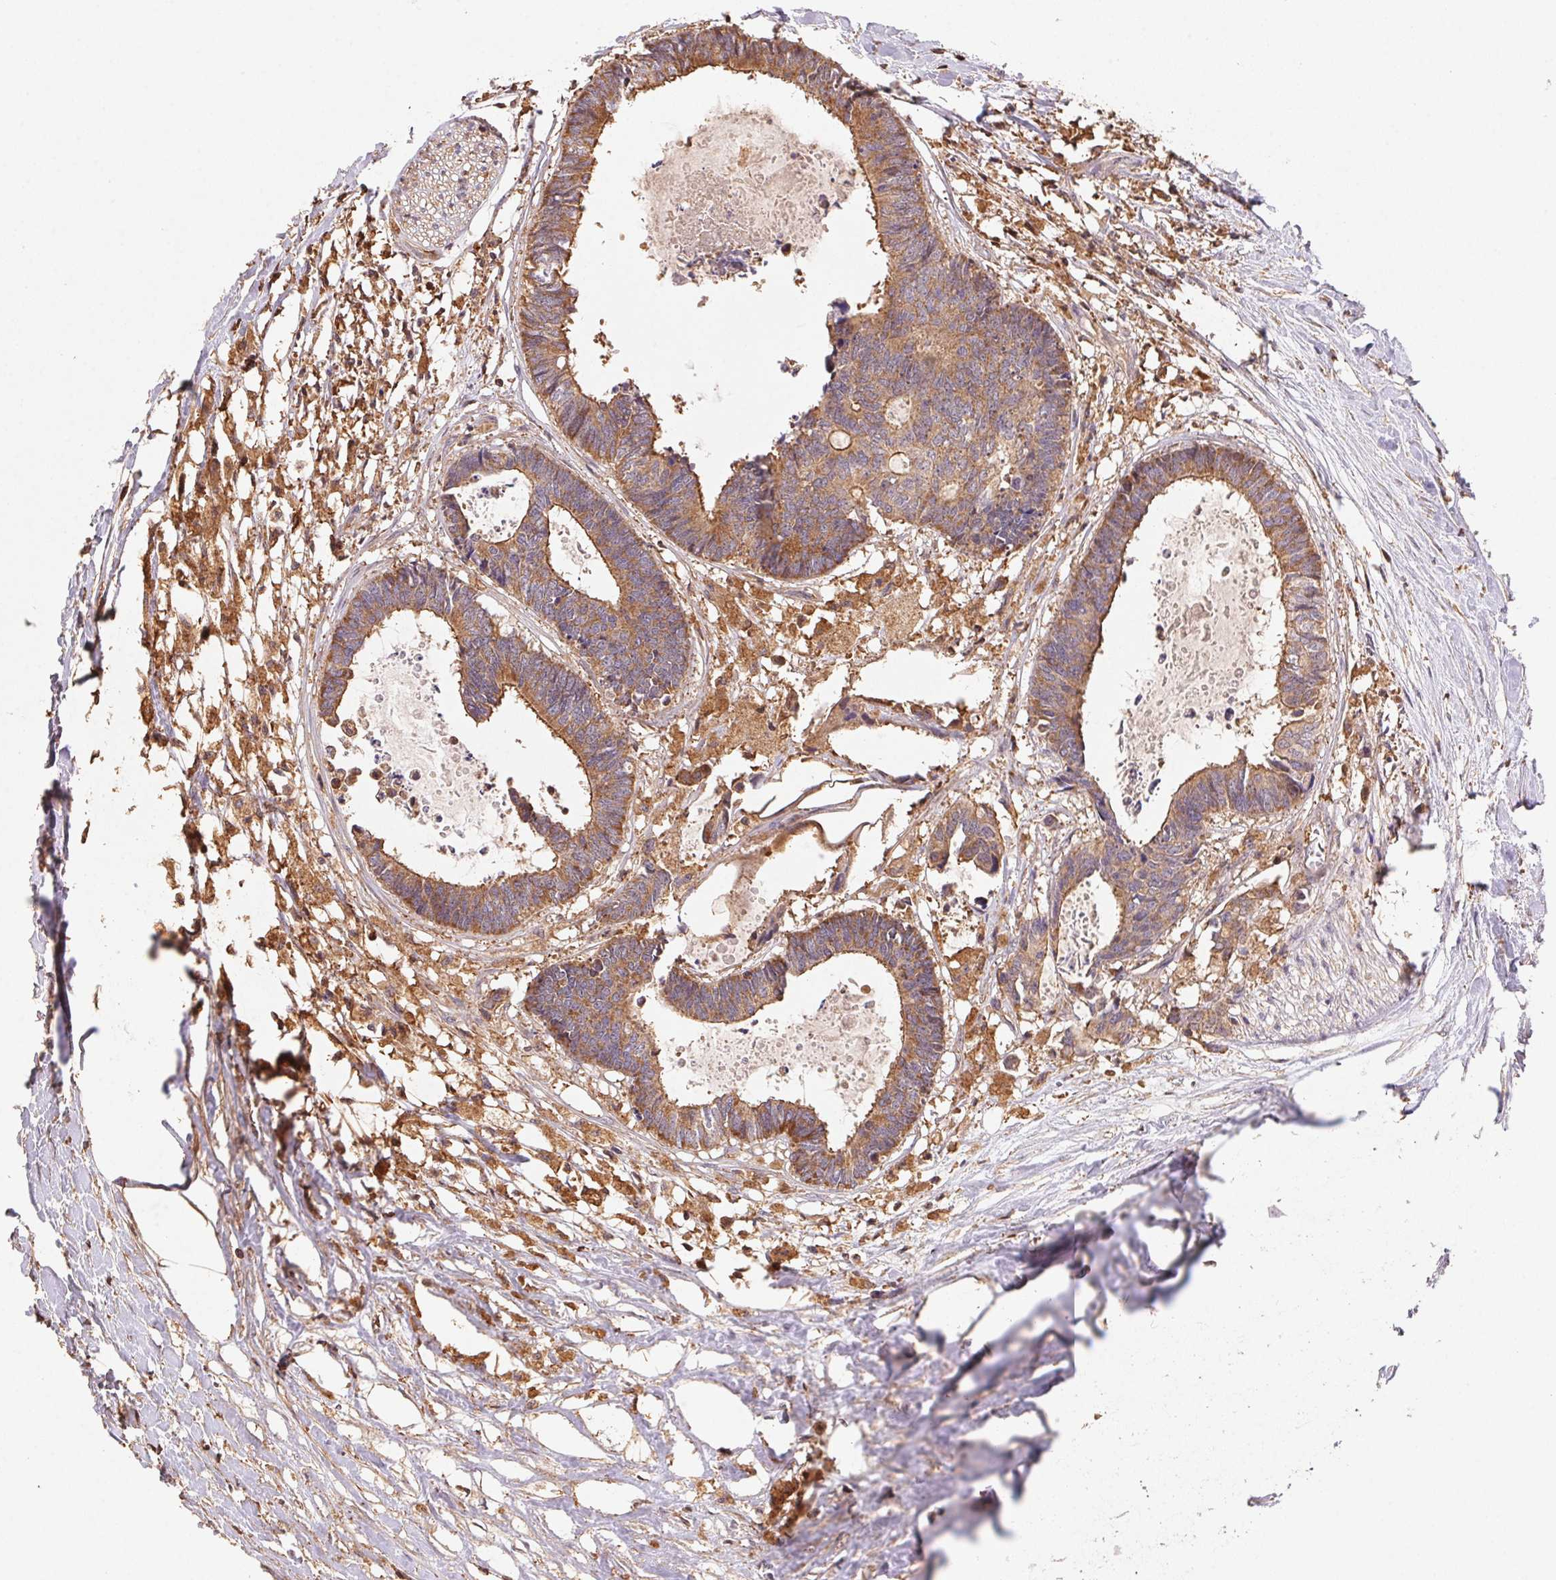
{"staining": {"intensity": "moderate", "quantity": ">75%", "location": "cytoplasmic/membranous"}, "tissue": "colorectal cancer", "cell_type": "Tumor cells", "image_type": "cancer", "snomed": [{"axis": "morphology", "description": "Adenocarcinoma, NOS"}, {"axis": "topography", "description": "Colon"}, {"axis": "topography", "description": "Rectum"}], "caption": "An image of human colorectal cancer stained for a protein reveals moderate cytoplasmic/membranous brown staining in tumor cells.", "gene": "ATG10", "patient": {"sex": "male", "age": 57}}